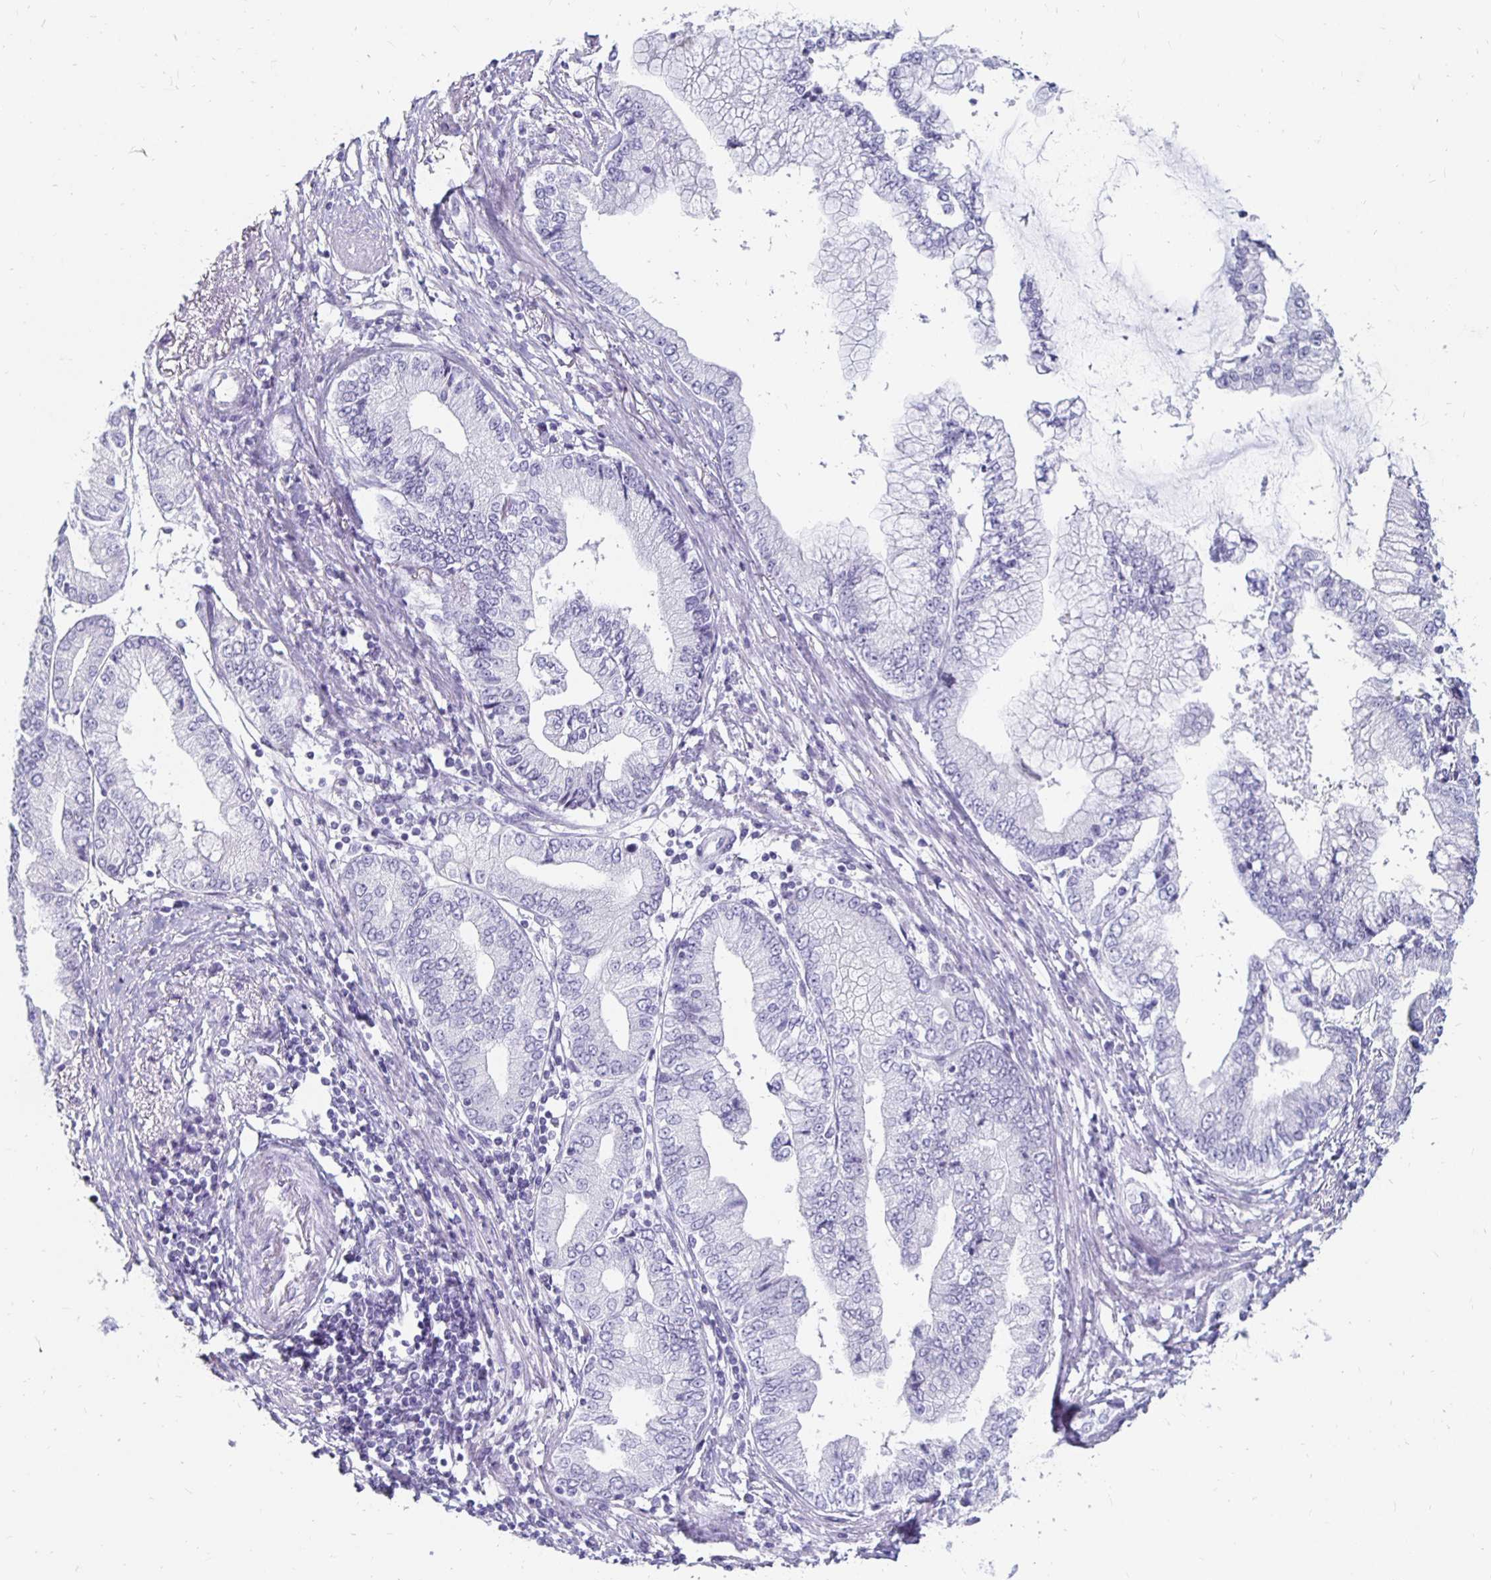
{"staining": {"intensity": "negative", "quantity": "none", "location": "none"}, "tissue": "stomach cancer", "cell_type": "Tumor cells", "image_type": "cancer", "snomed": [{"axis": "morphology", "description": "Adenocarcinoma, NOS"}, {"axis": "topography", "description": "Stomach, upper"}], "caption": "The IHC micrograph has no significant positivity in tumor cells of stomach adenocarcinoma tissue.", "gene": "KCNQ2", "patient": {"sex": "female", "age": 74}}